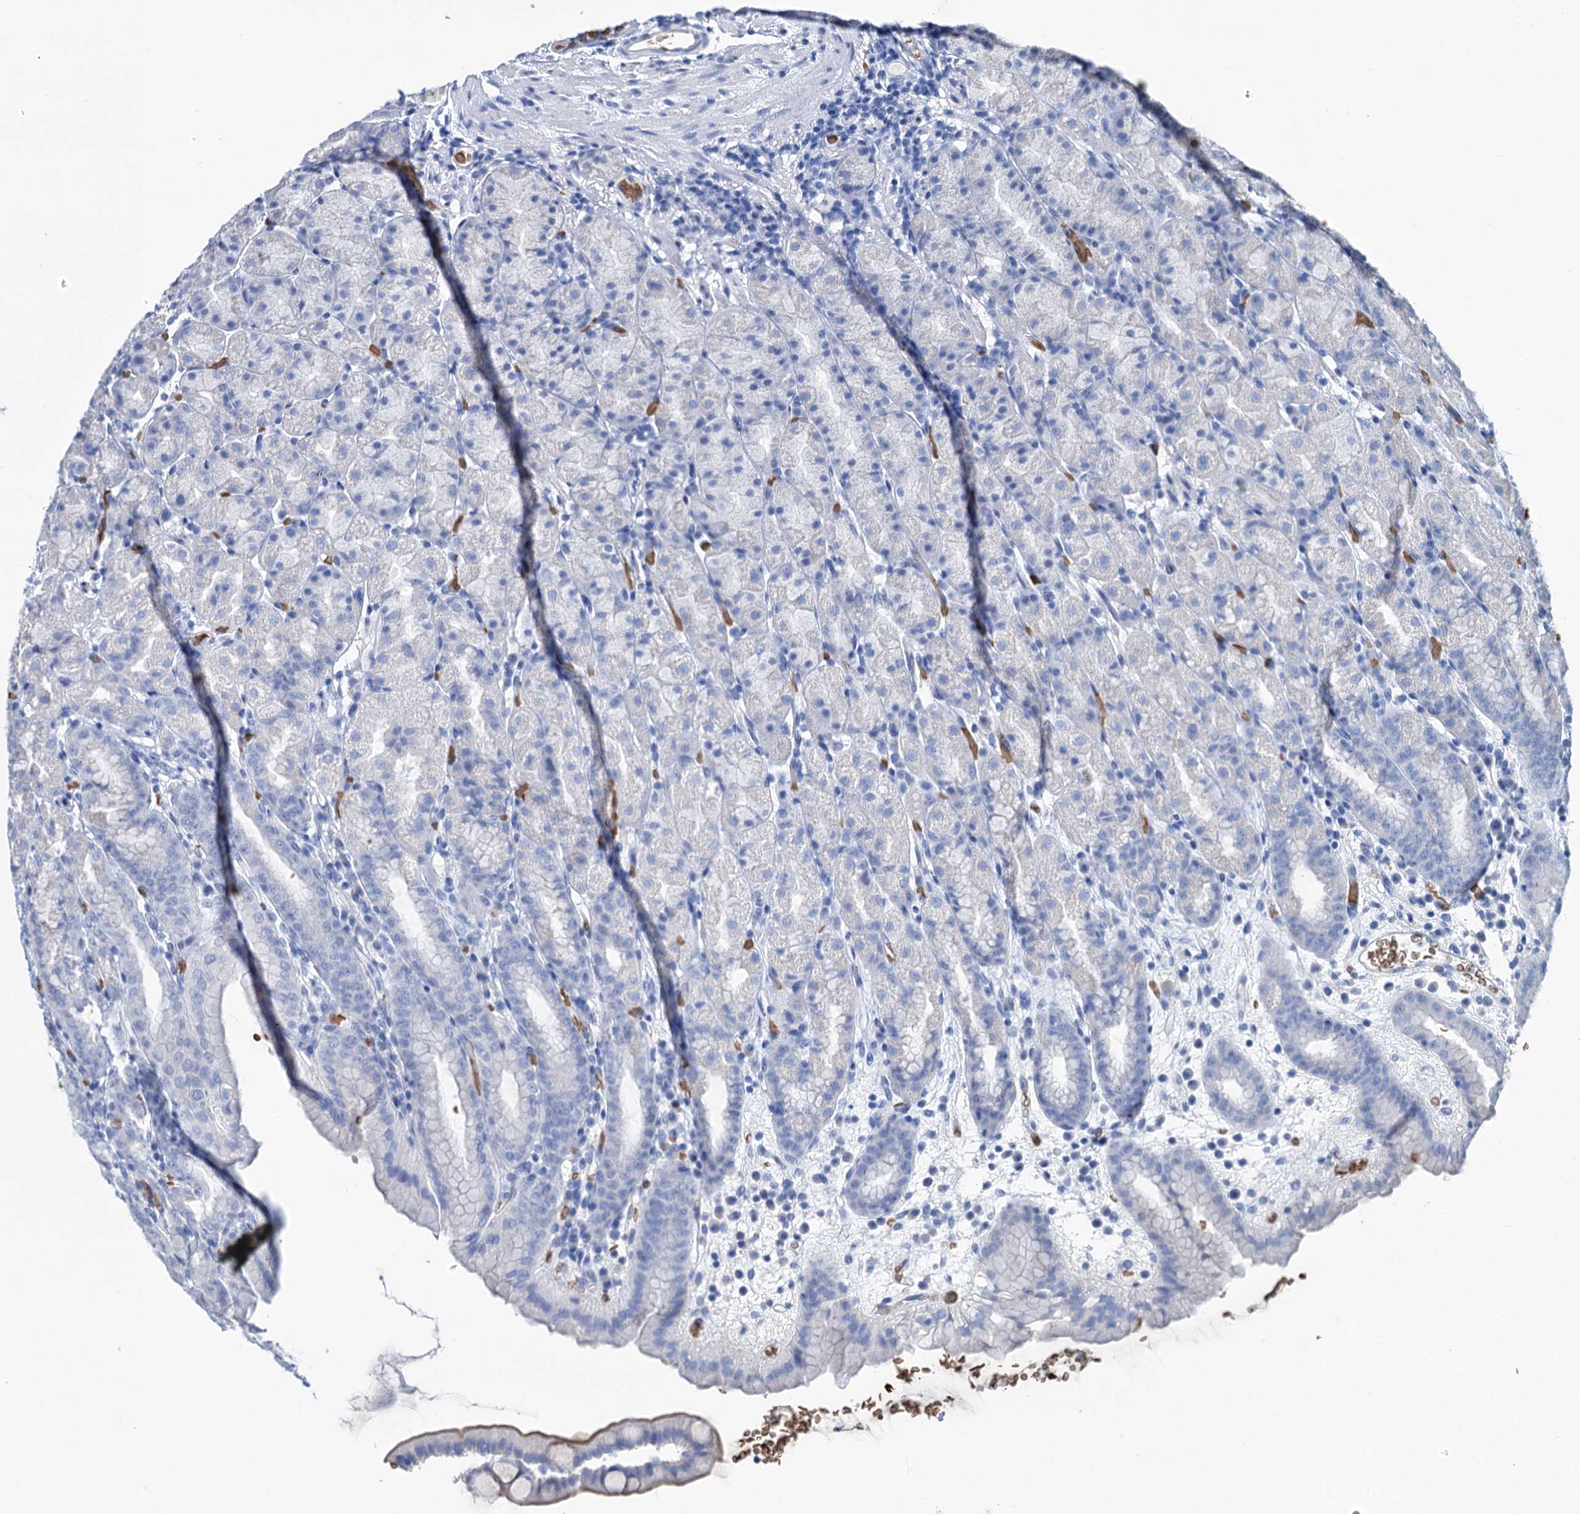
{"staining": {"intensity": "negative", "quantity": "none", "location": "none"}, "tissue": "stomach", "cell_type": "Glandular cells", "image_type": "normal", "snomed": [{"axis": "morphology", "description": "Normal tissue, NOS"}, {"axis": "topography", "description": "Stomach, upper"}], "caption": "This is a micrograph of immunohistochemistry staining of normal stomach, which shows no expression in glandular cells. (Stains: DAB IHC with hematoxylin counter stain, Microscopy: brightfield microscopy at high magnification).", "gene": "RPUSD3", "patient": {"sex": "male", "age": 68}}